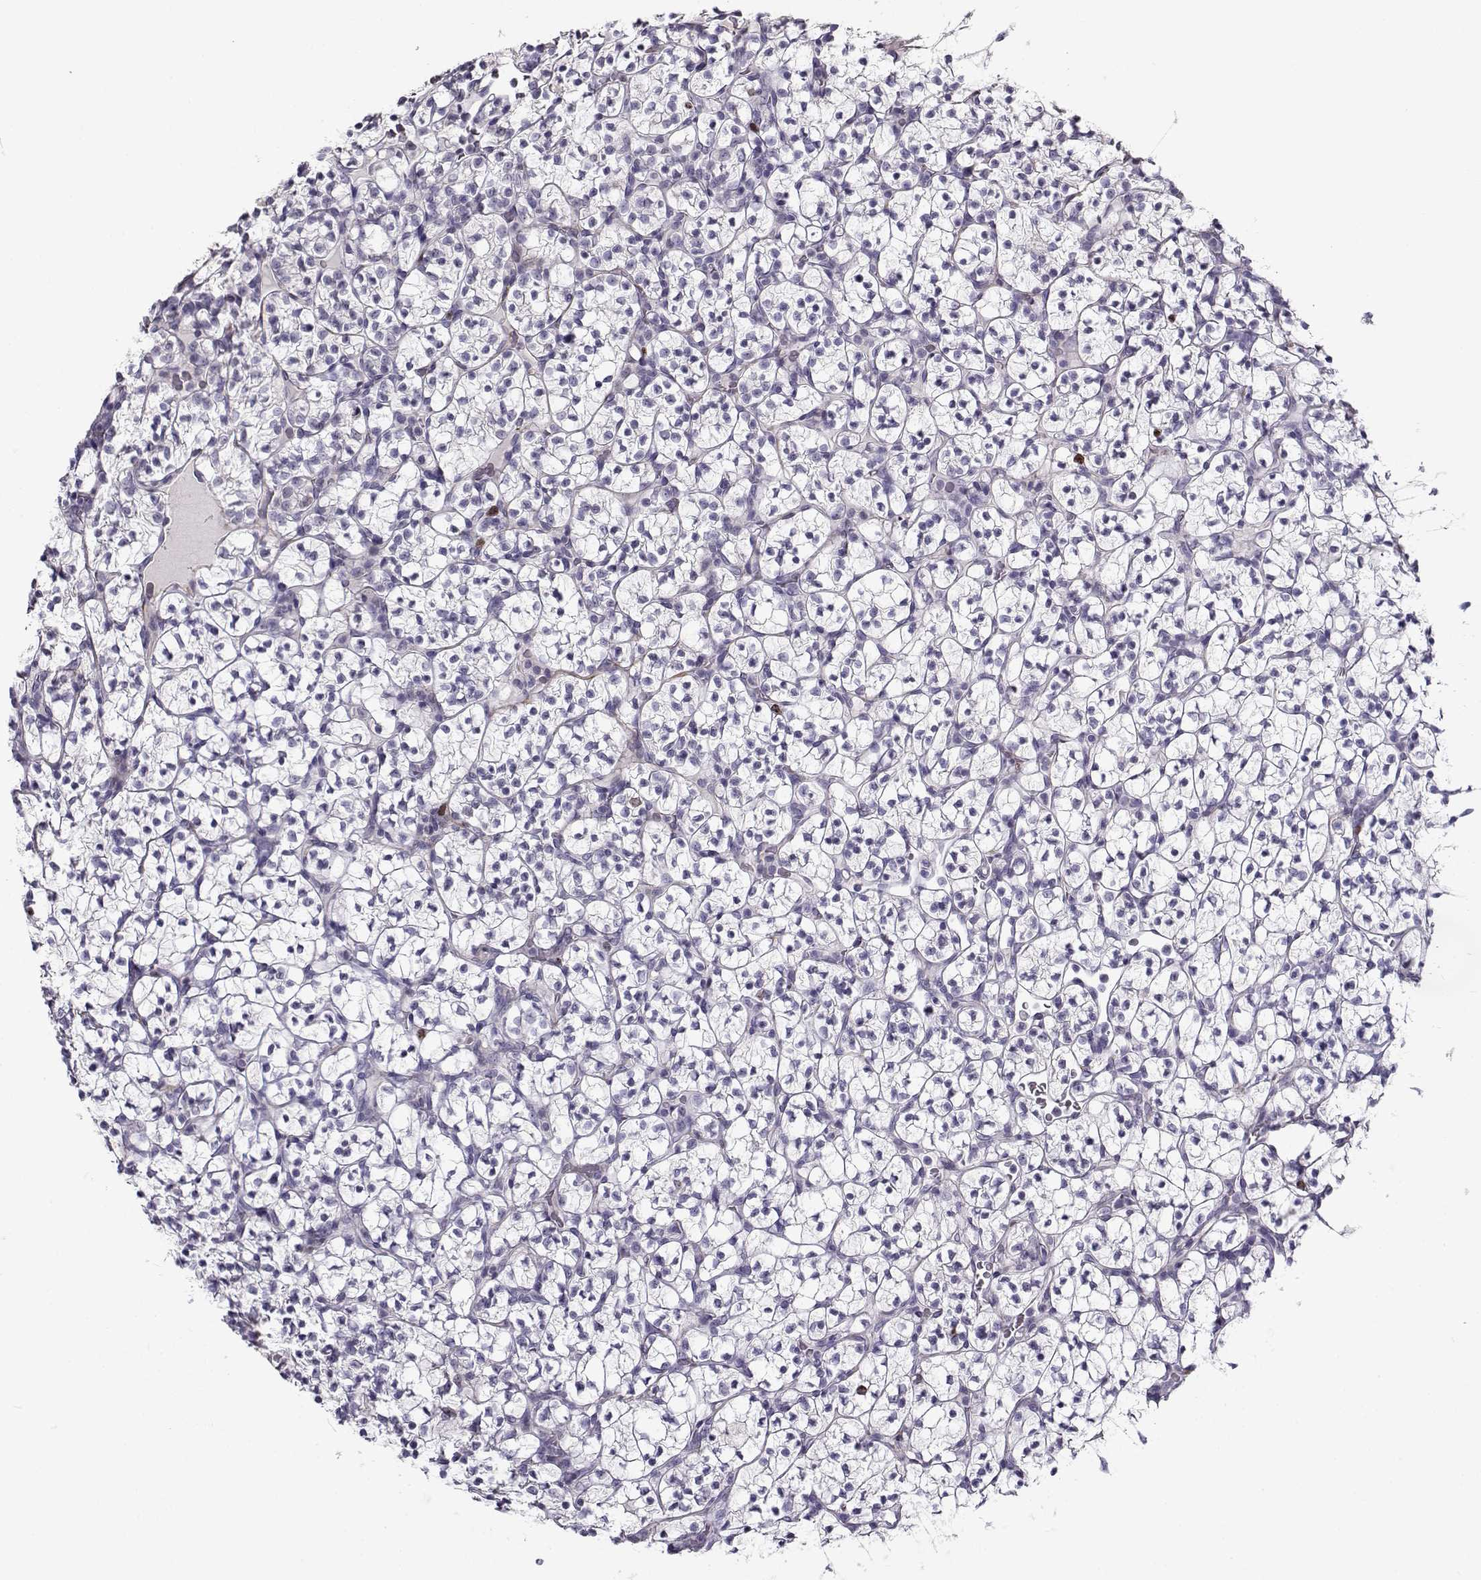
{"staining": {"intensity": "negative", "quantity": "none", "location": "none"}, "tissue": "renal cancer", "cell_type": "Tumor cells", "image_type": "cancer", "snomed": [{"axis": "morphology", "description": "Adenocarcinoma, NOS"}, {"axis": "topography", "description": "Kidney"}], "caption": "Adenocarcinoma (renal) was stained to show a protein in brown. There is no significant expression in tumor cells.", "gene": "NPW", "patient": {"sex": "female", "age": 89}}